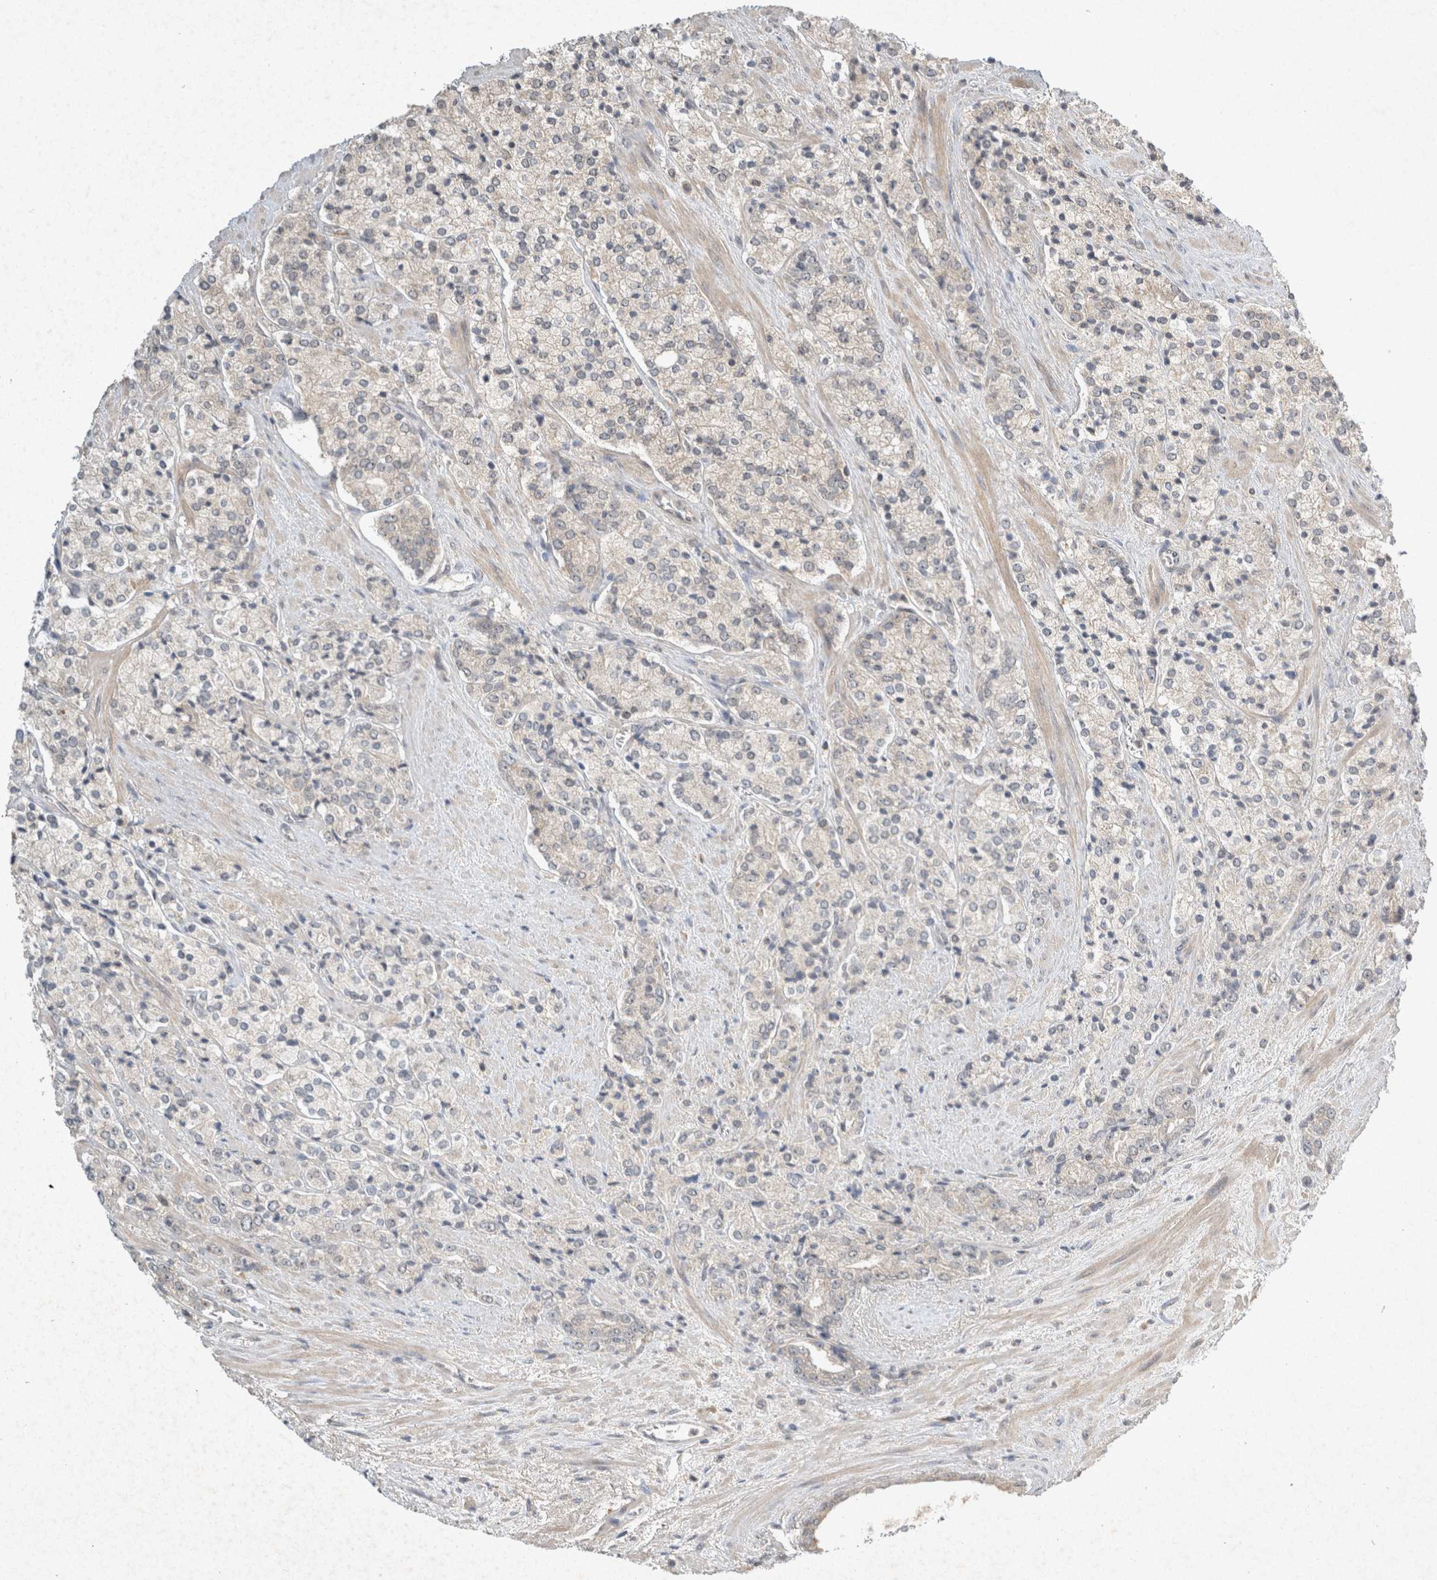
{"staining": {"intensity": "negative", "quantity": "none", "location": "none"}, "tissue": "prostate cancer", "cell_type": "Tumor cells", "image_type": "cancer", "snomed": [{"axis": "morphology", "description": "Adenocarcinoma, High grade"}, {"axis": "topography", "description": "Prostate"}], "caption": "This is an immunohistochemistry (IHC) micrograph of human prostate cancer. There is no staining in tumor cells.", "gene": "LOXL2", "patient": {"sex": "male", "age": 71}}